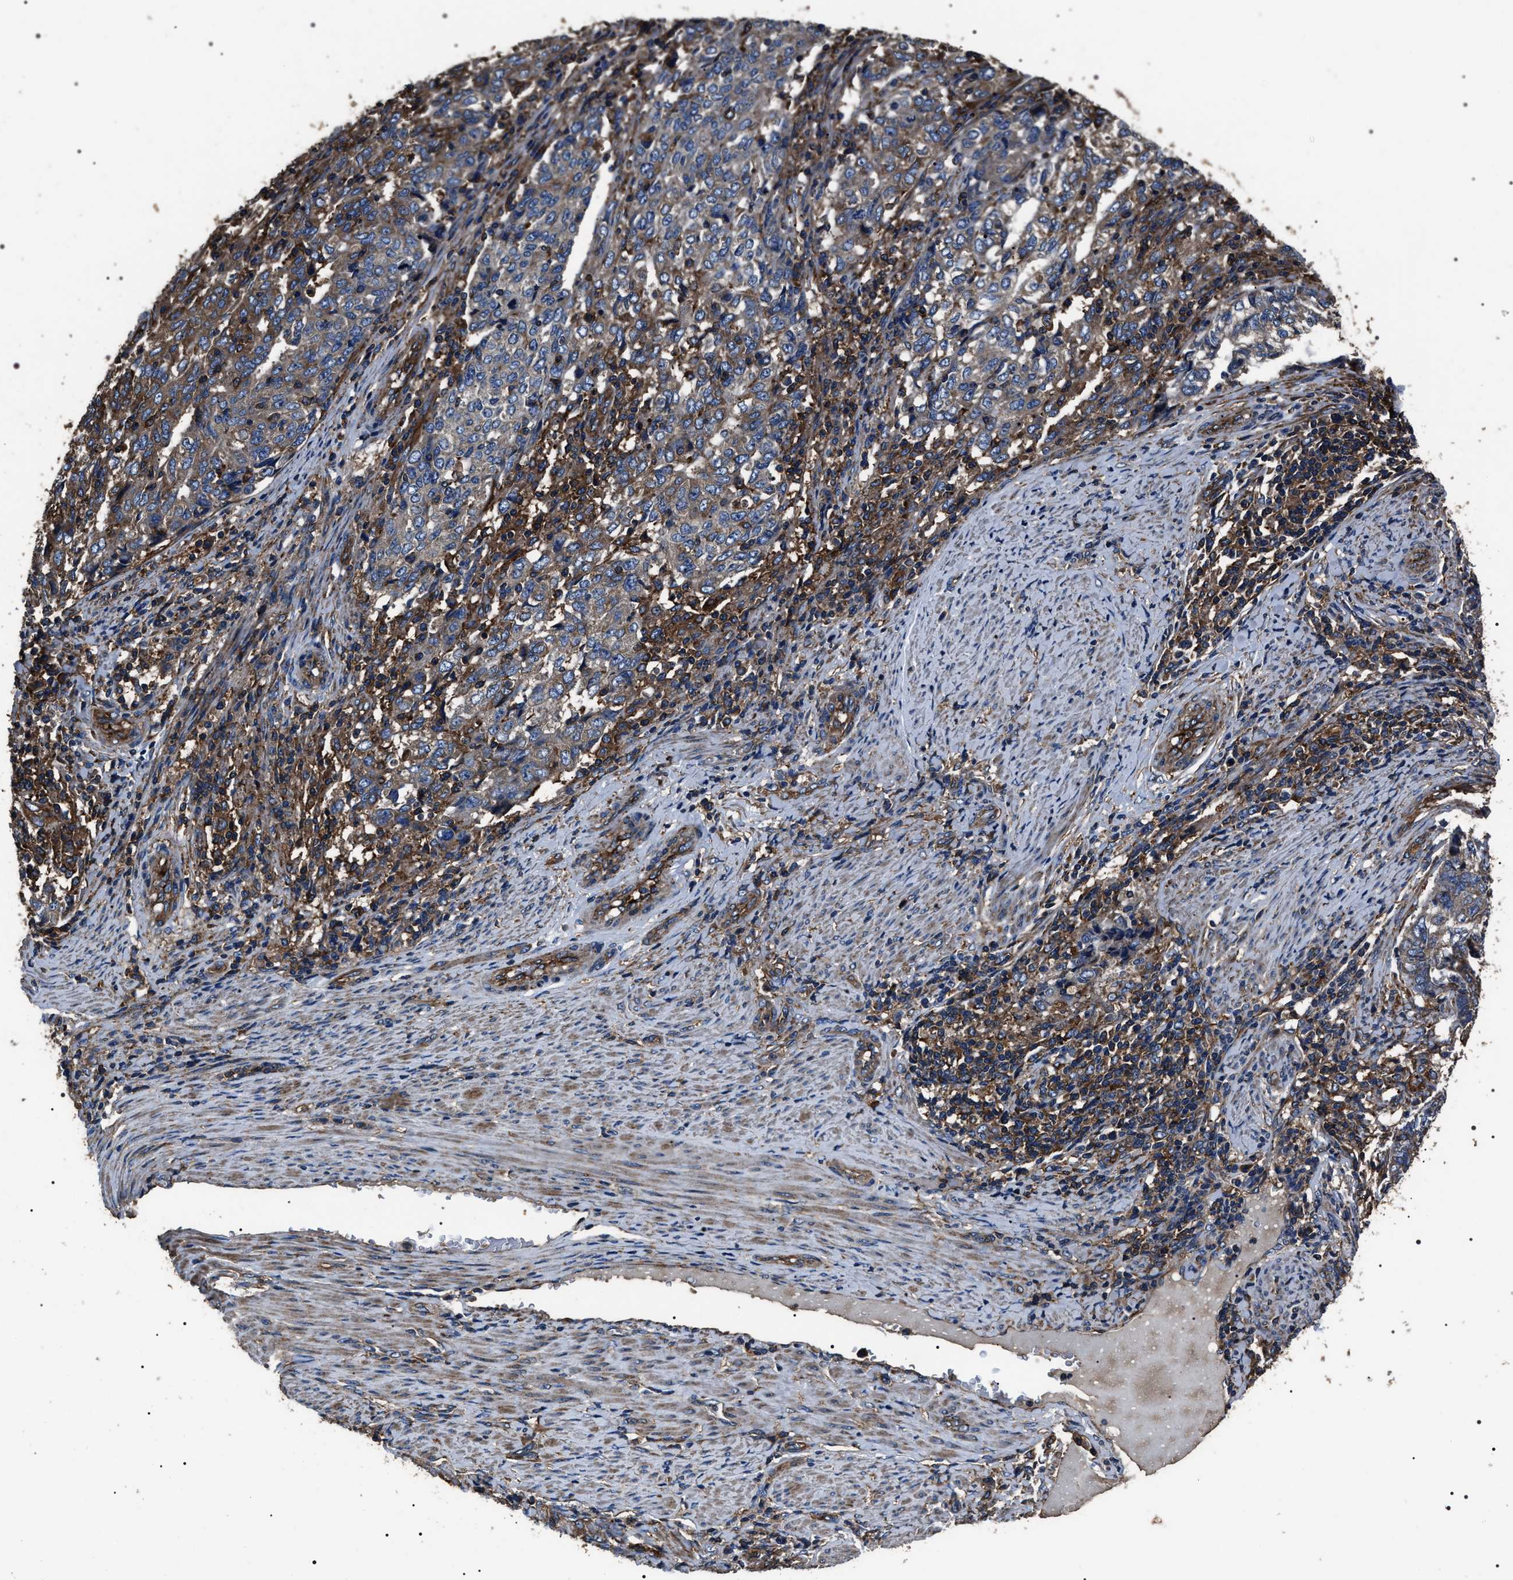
{"staining": {"intensity": "moderate", "quantity": "<25%", "location": "cytoplasmic/membranous"}, "tissue": "endometrial cancer", "cell_type": "Tumor cells", "image_type": "cancer", "snomed": [{"axis": "morphology", "description": "Adenocarcinoma, NOS"}, {"axis": "topography", "description": "Endometrium"}], "caption": "An immunohistochemistry micrograph of neoplastic tissue is shown. Protein staining in brown shows moderate cytoplasmic/membranous positivity in adenocarcinoma (endometrial) within tumor cells.", "gene": "HSCB", "patient": {"sex": "female", "age": 80}}